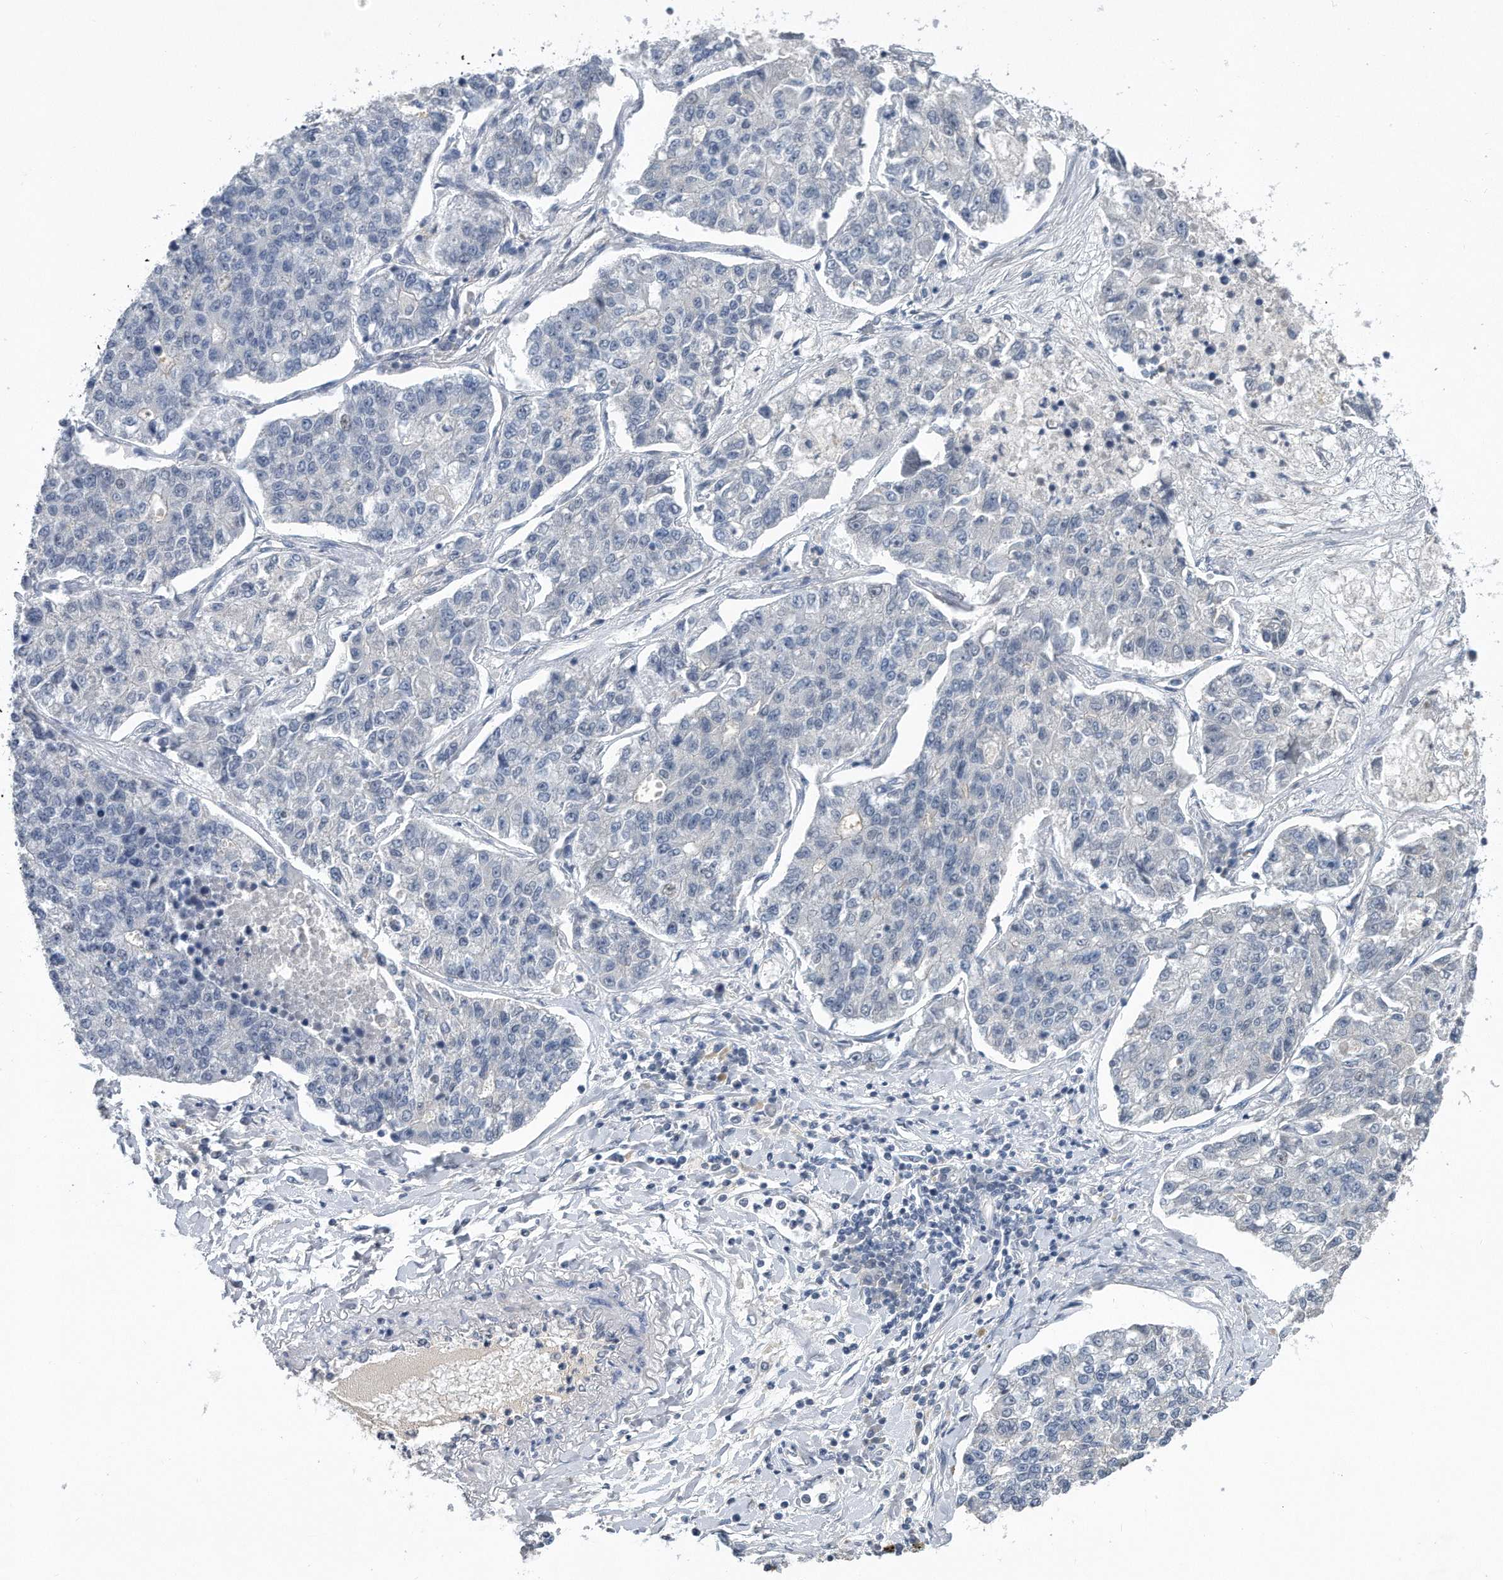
{"staining": {"intensity": "negative", "quantity": "none", "location": "none"}, "tissue": "lung cancer", "cell_type": "Tumor cells", "image_type": "cancer", "snomed": [{"axis": "morphology", "description": "Adenocarcinoma, NOS"}, {"axis": "topography", "description": "Lung"}], "caption": "Immunohistochemistry (IHC) image of neoplastic tissue: adenocarcinoma (lung) stained with DAB (3,3'-diaminobenzidine) displays no significant protein staining in tumor cells.", "gene": "TP53INP1", "patient": {"sex": "male", "age": 49}}